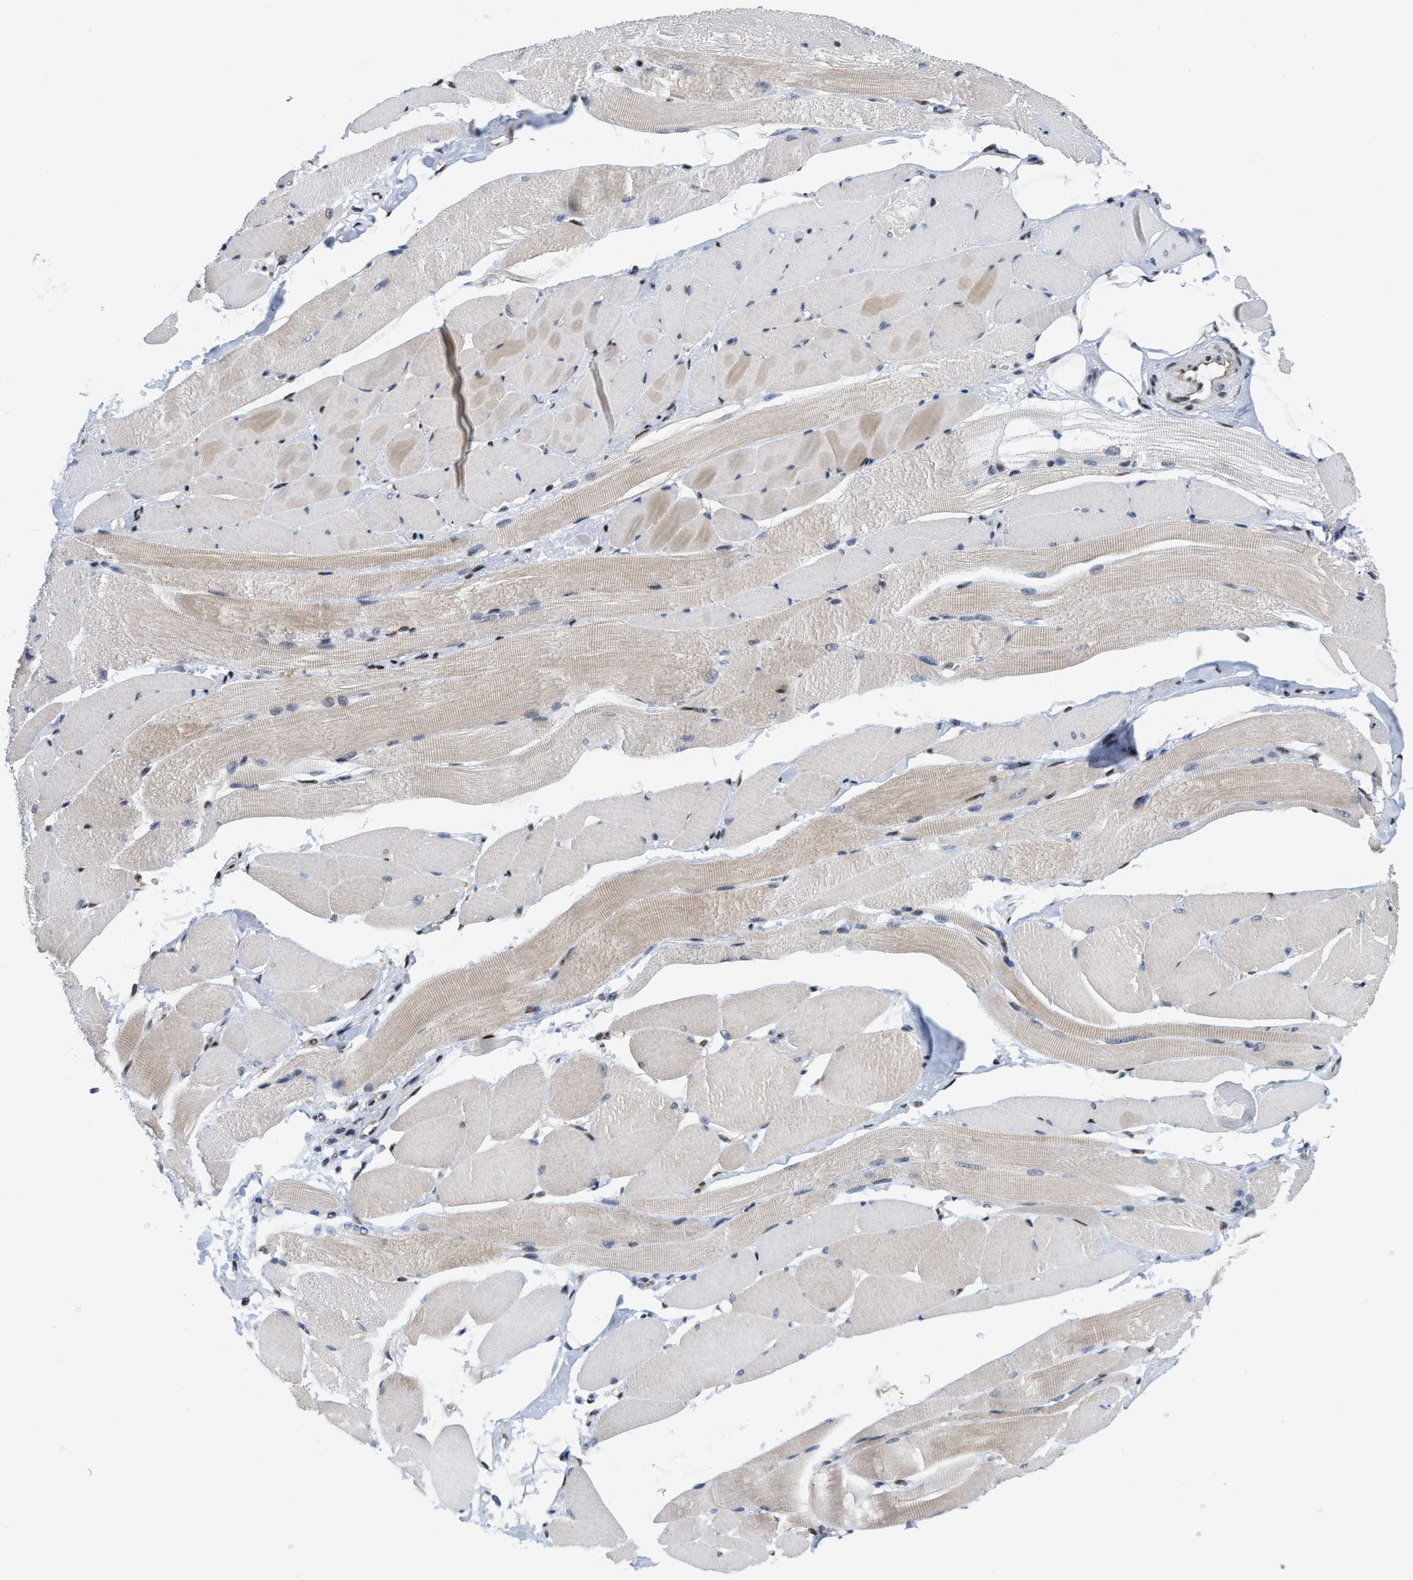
{"staining": {"intensity": "weak", "quantity": "25%-75%", "location": "cytoplasmic/membranous"}, "tissue": "skeletal muscle", "cell_type": "Myocytes", "image_type": "normal", "snomed": [{"axis": "morphology", "description": "Normal tissue, NOS"}, {"axis": "topography", "description": "Skeletal muscle"}, {"axis": "topography", "description": "Peripheral nerve tissue"}], "caption": "Protein staining by IHC displays weak cytoplasmic/membranous expression in approximately 25%-75% of myocytes in normal skeletal muscle. (DAB IHC with brightfield microscopy, high magnification).", "gene": "MIER1", "patient": {"sex": "female", "age": 84}}